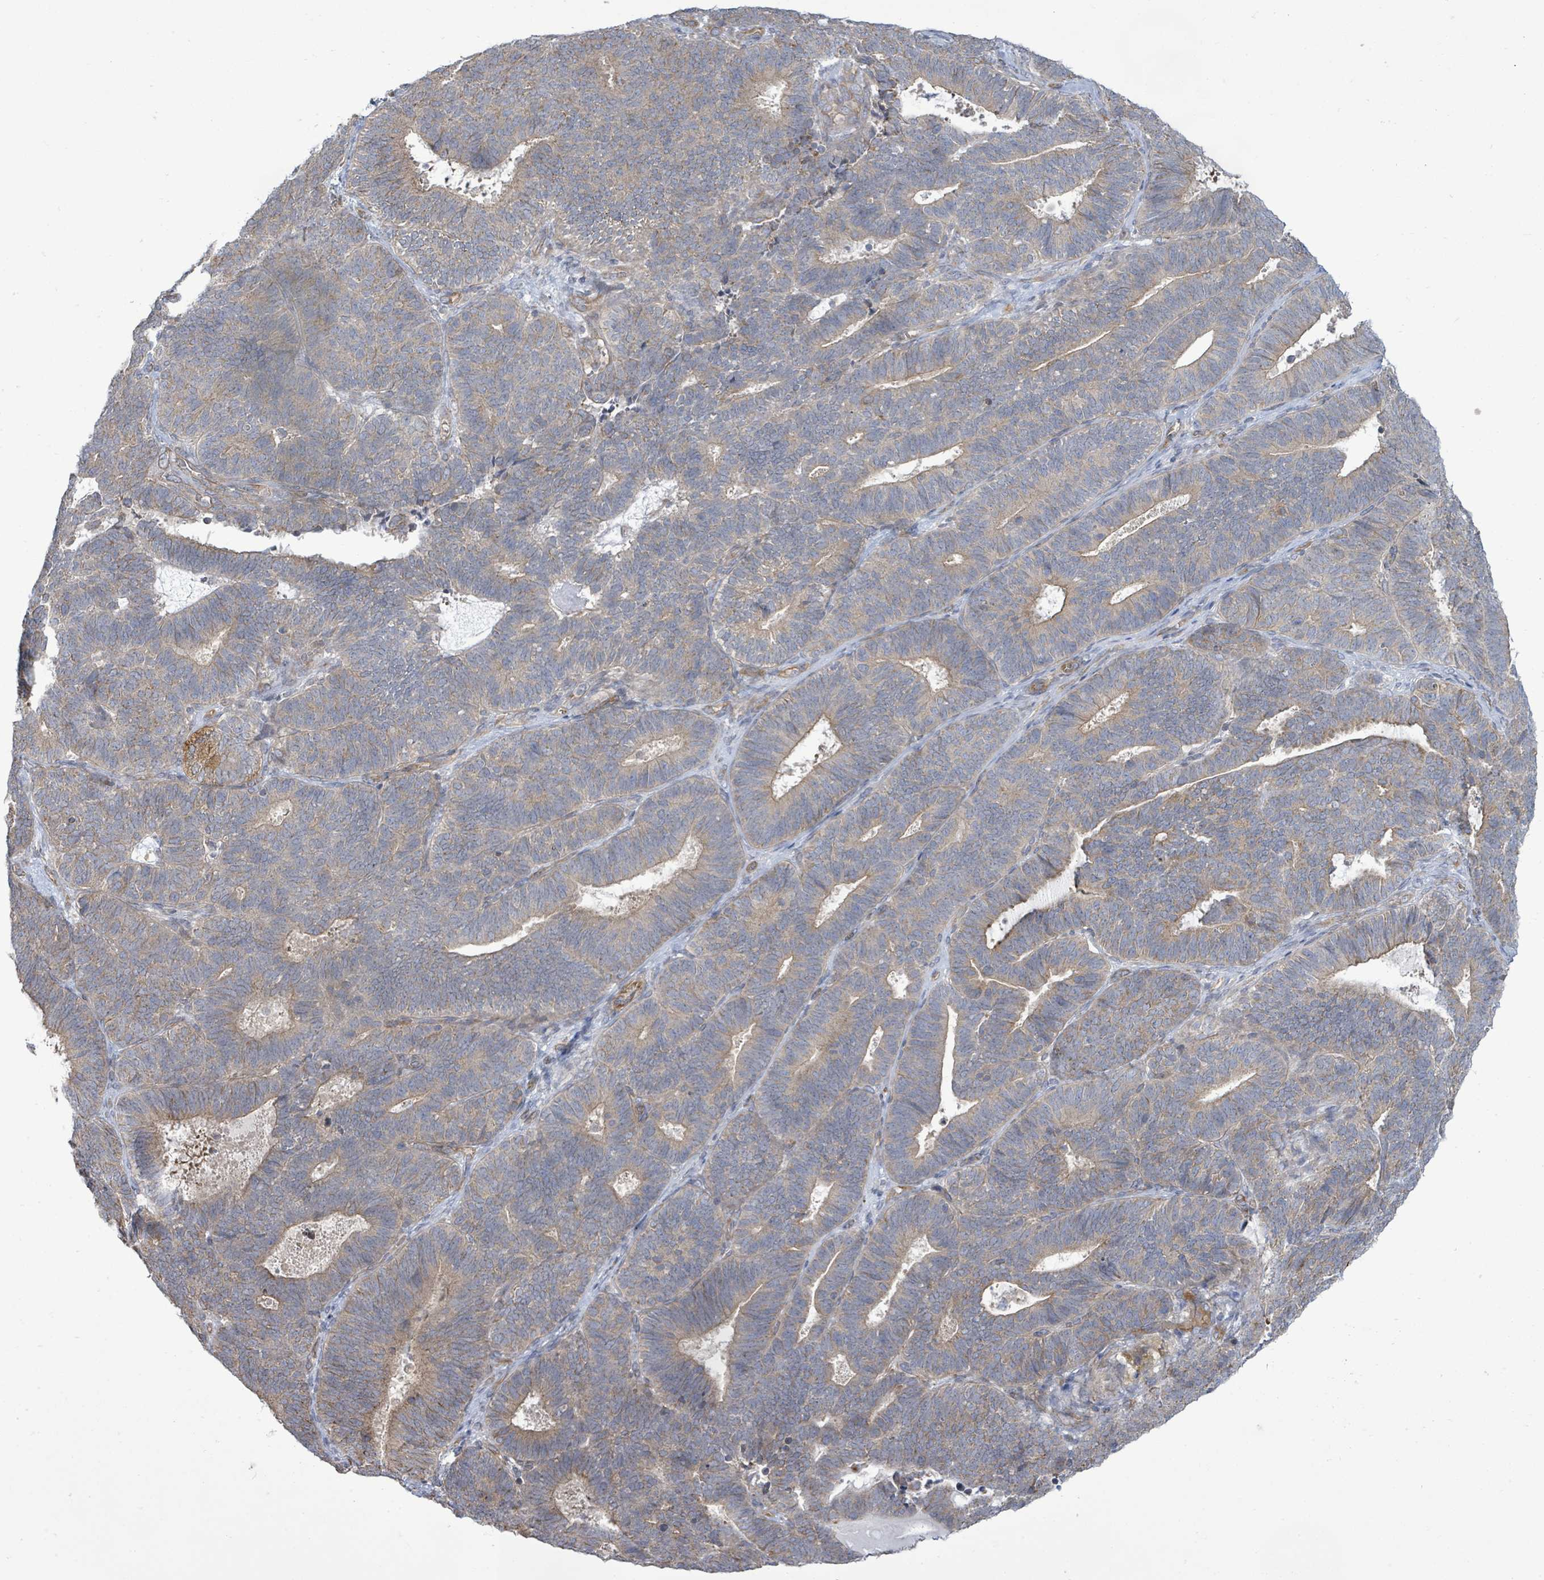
{"staining": {"intensity": "weak", "quantity": "25%-75%", "location": "cytoplasmic/membranous"}, "tissue": "endometrial cancer", "cell_type": "Tumor cells", "image_type": "cancer", "snomed": [{"axis": "morphology", "description": "Adenocarcinoma, NOS"}, {"axis": "topography", "description": "Endometrium"}], "caption": "The image reveals staining of endometrial cancer, revealing weak cytoplasmic/membranous protein expression (brown color) within tumor cells.", "gene": "KBTBD11", "patient": {"sex": "female", "age": 70}}